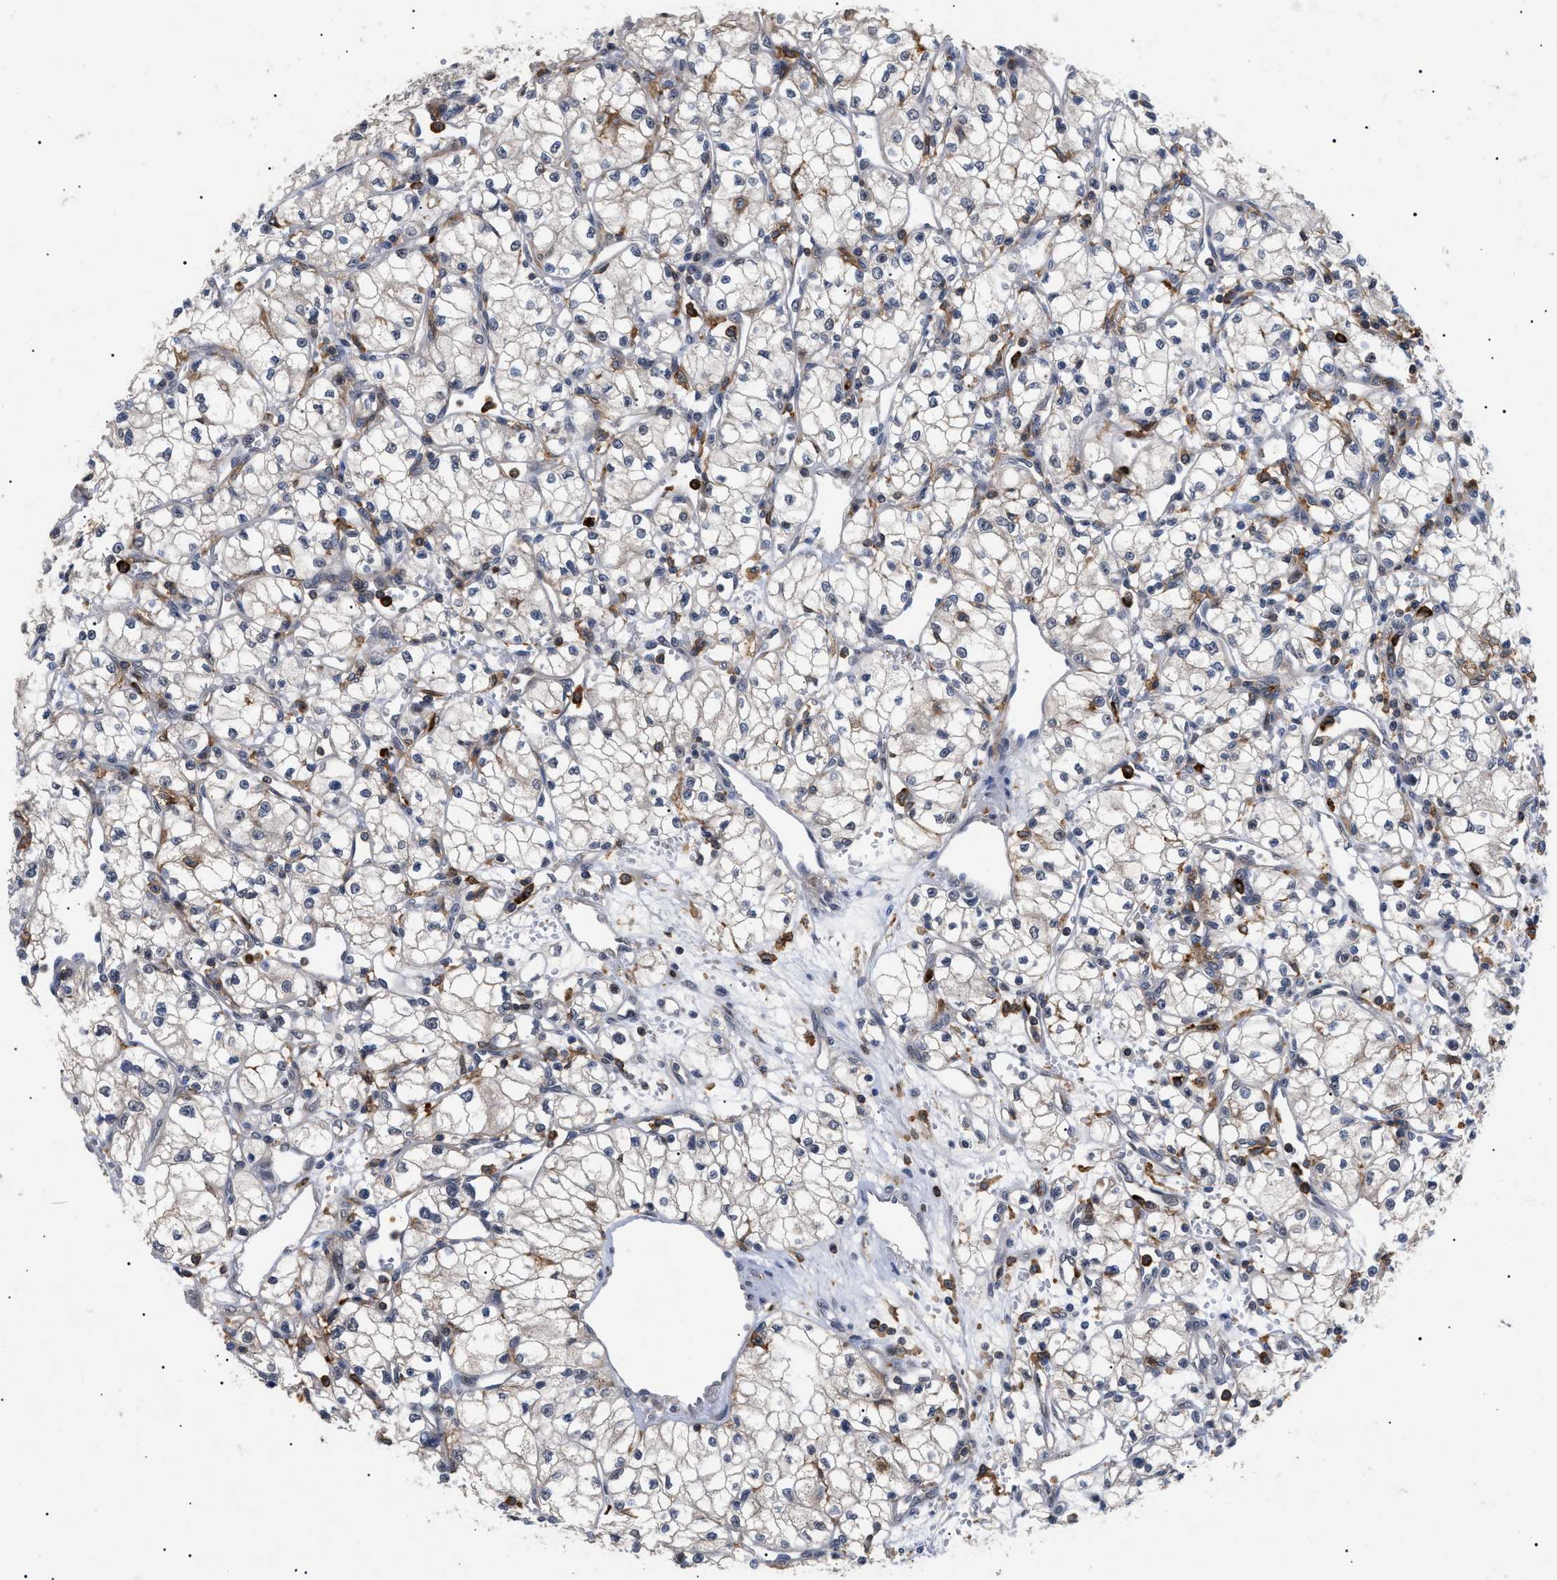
{"staining": {"intensity": "negative", "quantity": "none", "location": "none"}, "tissue": "renal cancer", "cell_type": "Tumor cells", "image_type": "cancer", "snomed": [{"axis": "morphology", "description": "Normal tissue, NOS"}, {"axis": "morphology", "description": "Adenocarcinoma, NOS"}, {"axis": "topography", "description": "Kidney"}], "caption": "A micrograph of human renal cancer (adenocarcinoma) is negative for staining in tumor cells. (DAB immunohistochemistry (IHC), high magnification).", "gene": "CD300A", "patient": {"sex": "male", "age": 59}}